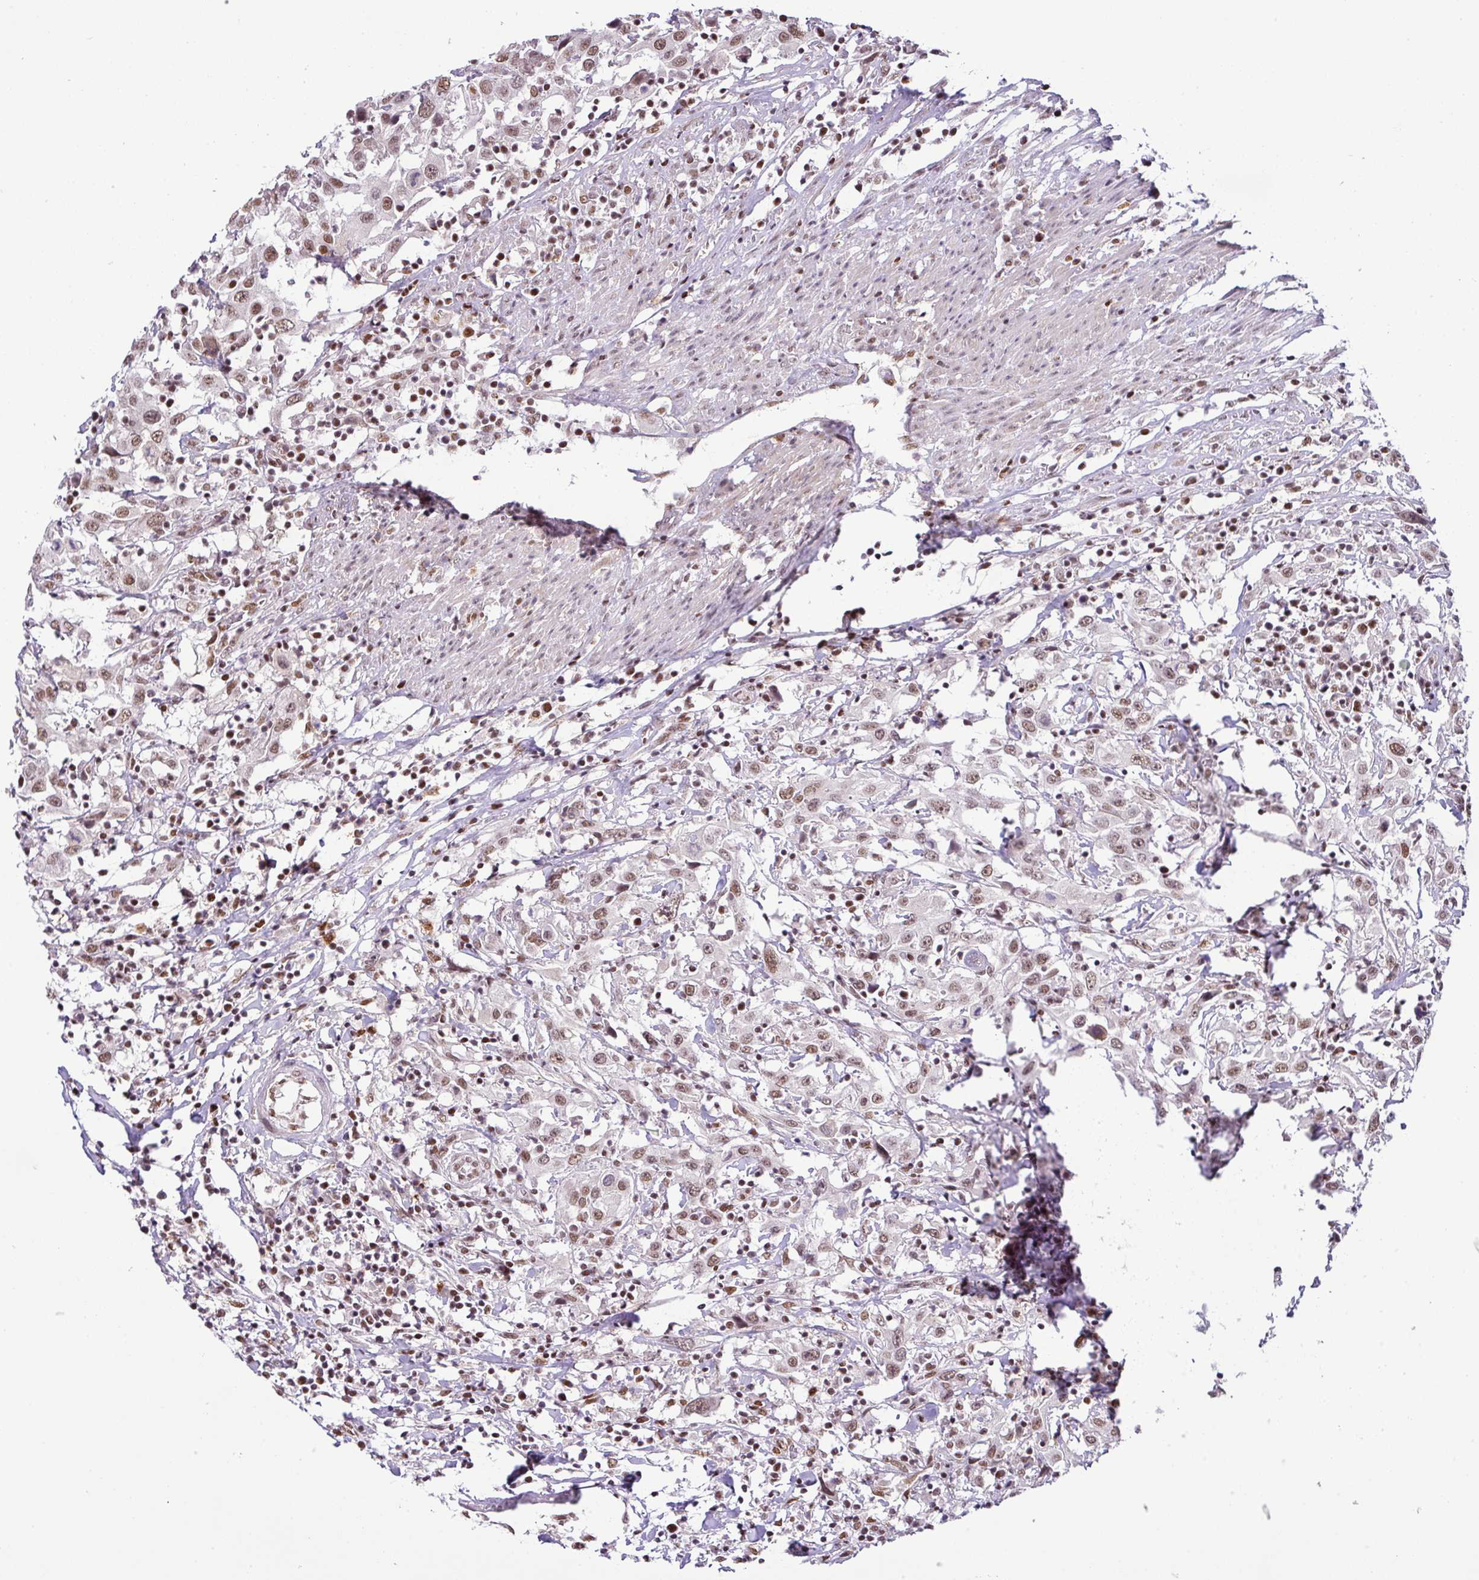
{"staining": {"intensity": "moderate", "quantity": ">75%", "location": "nuclear"}, "tissue": "urothelial cancer", "cell_type": "Tumor cells", "image_type": "cancer", "snomed": [{"axis": "morphology", "description": "Urothelial carcinoma, High grade"}, {"axis": "topography", "description": "Urinary bladder"}], "caption": "The micrograph shows immunohistochemical staining of urothelial cancer. There is moderate nuclear positivity is appreciated in approximately >75% of tumor cells. (Stains: DAB (3,3'-diaminobenzidine) in brown, nuclei in blue, Microscopy: brightfield microscopy at high magnification).", "gene": "PGAP4", "patient": {"sex": "male", "age": 61}}